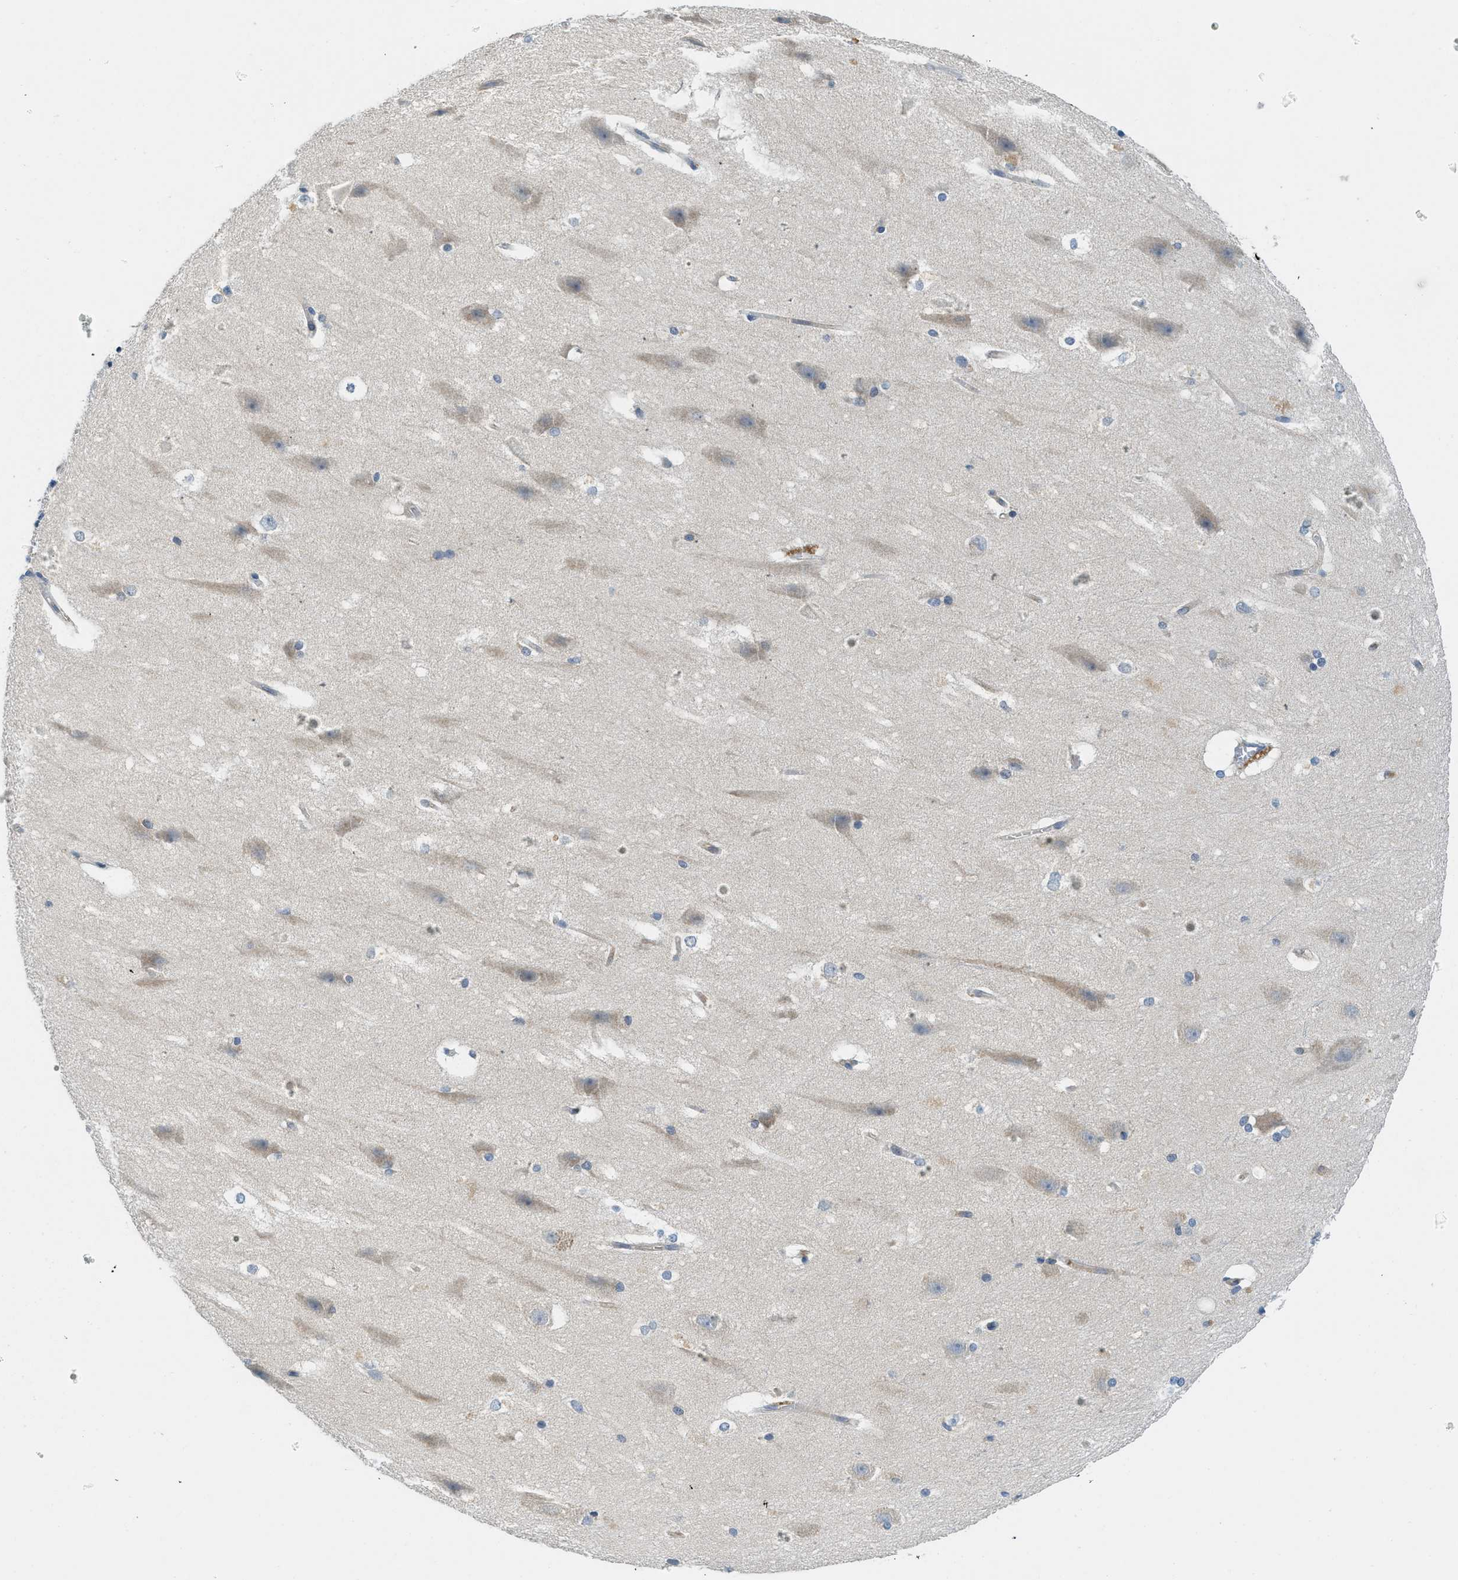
{"staining": {"intensity": "weak", "quantity": "<25%", "location": "cytoplasmic/membranous"}, "tissue": "hippocampus", "cell_type": "Glial cells", "image_type": "normal", "snomed": [{"axis": "morphology", "description": "Normal tissue, NOS"}, {"axis": "topography", "description": "Hippocampus"}], "caption": "Glial cells show no significant expression in benign hippocampus.", "gene": "BCAP31", "patient": {"sex": "female", "age": 19}}